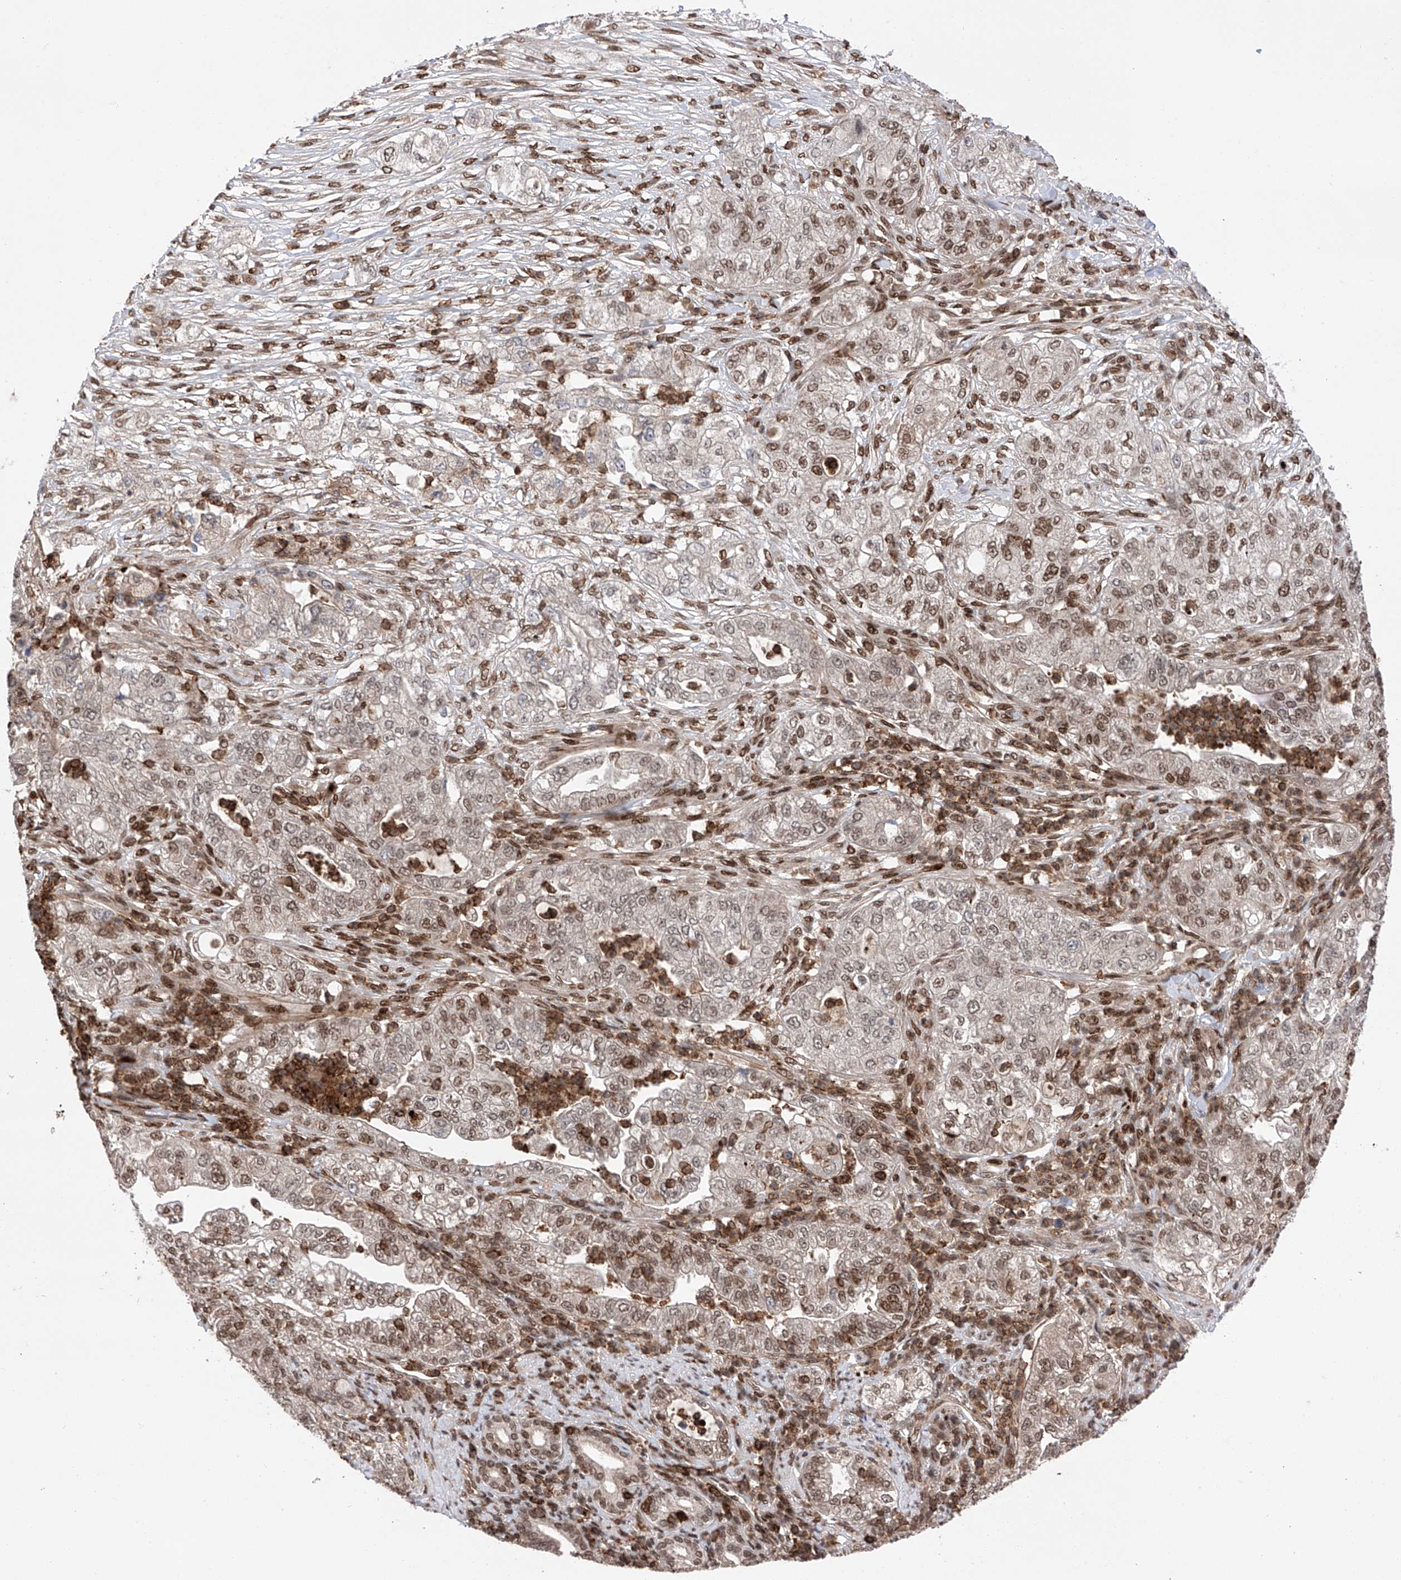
{"staining": {"intensity": "moderate", "quantity": ">75%", "location": "nuclear"}, "tissue": "pancreatic cancer", "cell_type": "Tumor cells", "image_type": "cancer", "snomed": [{"axis": "morphology", "description": "Adenocarcinoma, NOS"}, {"axis": "topography", "description": "Pancreas"}], "caption": "A high-resolution histopathology image shows immunohistochemistry staining of pancreatic adenocarcinoma, which reveals moderate nuclear positivity in approximately >75% of tumor cells.", "gene": "ZNF280D", "patient": {"sex": "female", "age": 78}}